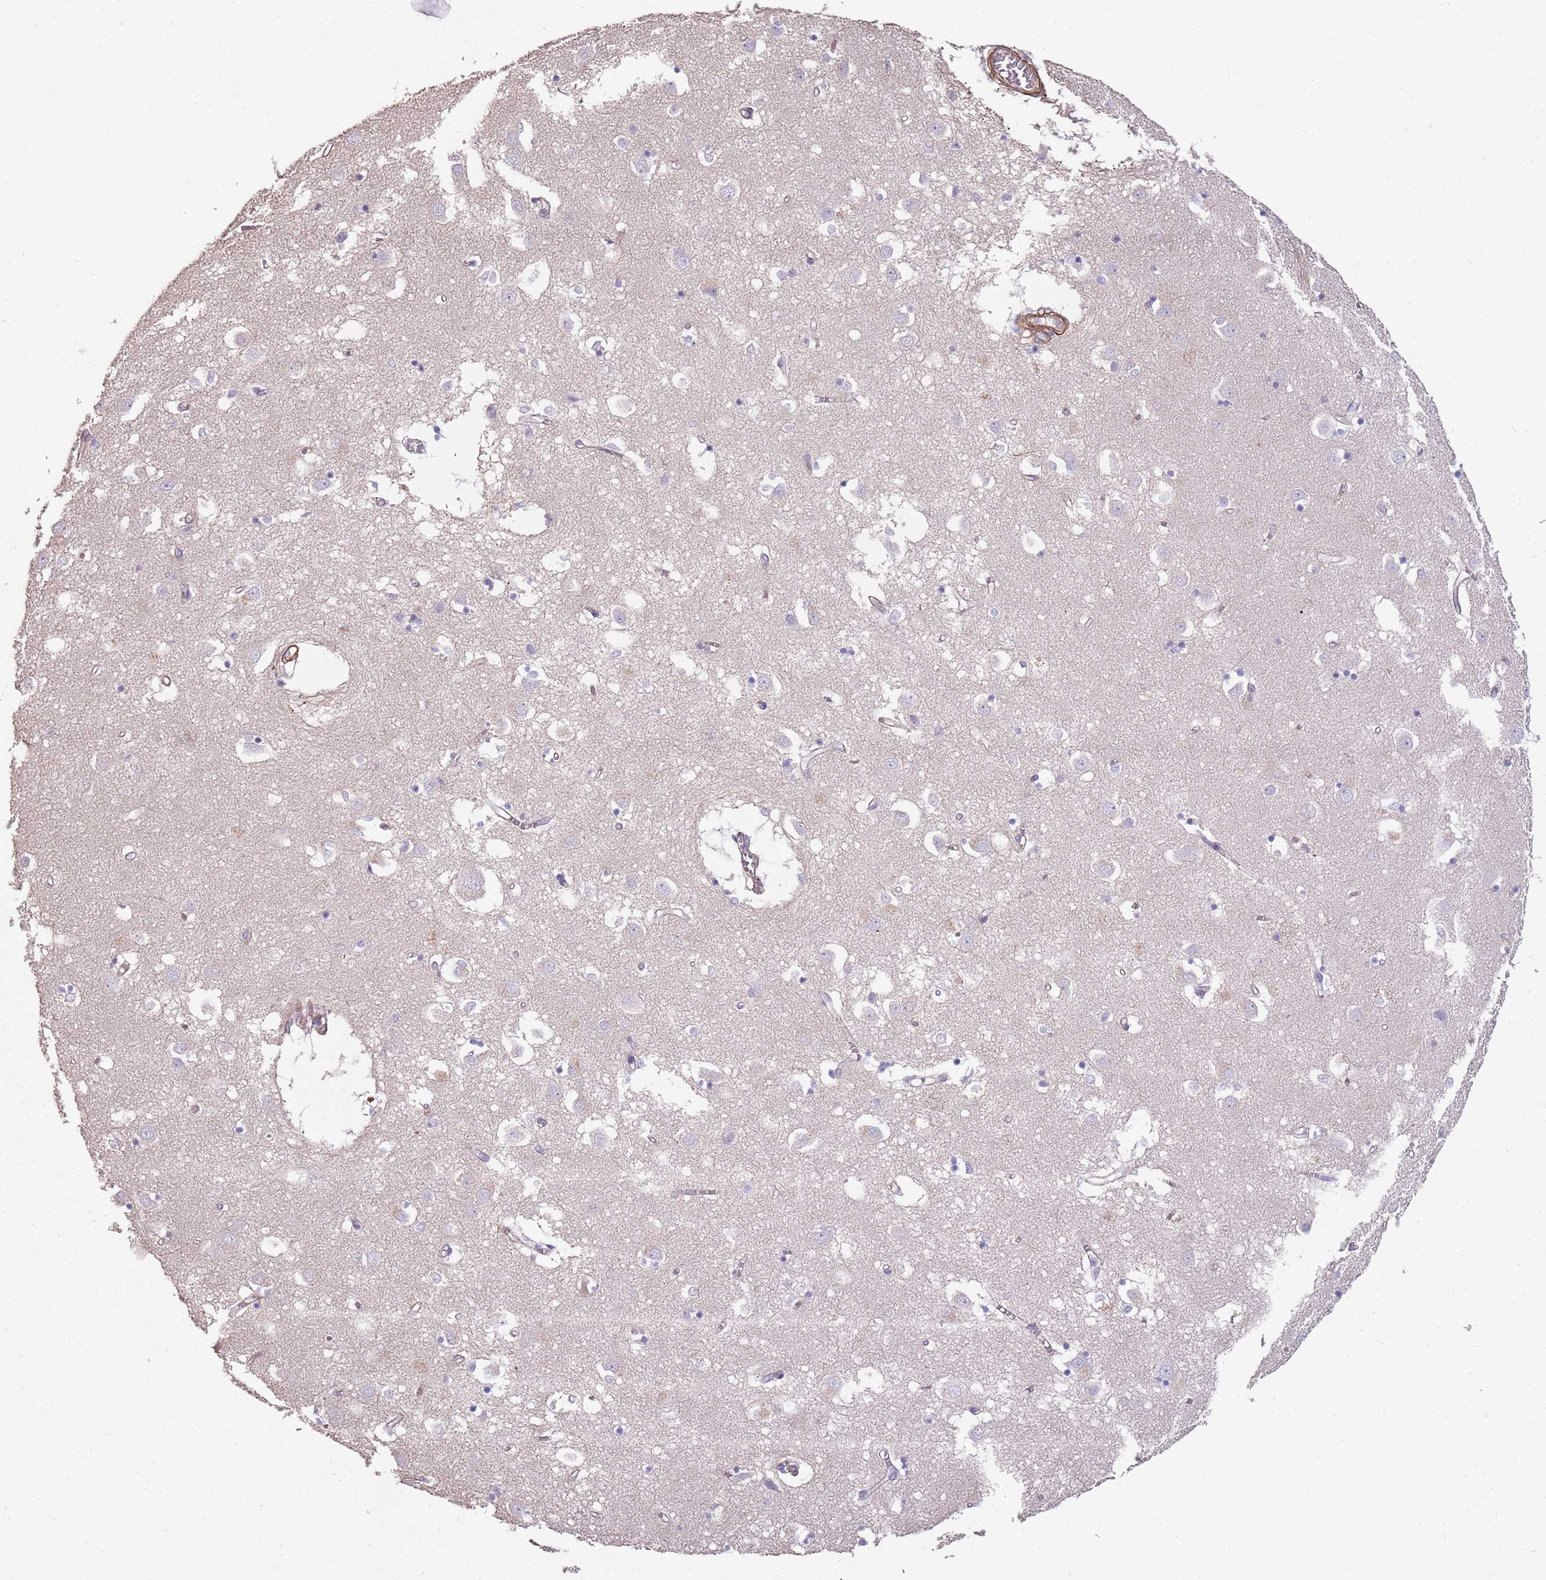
{"staining": {"intensity": "negative", "quantity": "none", "location": "none"}, "tissue": "caudate", "cell_type": "Glial cells", "image_type": "normal", "snomed": [{"axis": "morphology", "description": "Normal tissue, NOS"}, {"axis": "topography", "description": "Lateral ventricle wall"}], "caption": "Immunohistochemistry (IHC) image of normal caudate stained for a protein (brown), which displays no expression in glial cells.", "gene": "PHLPP2", "patient": {"sex": "male", "age": 70}}